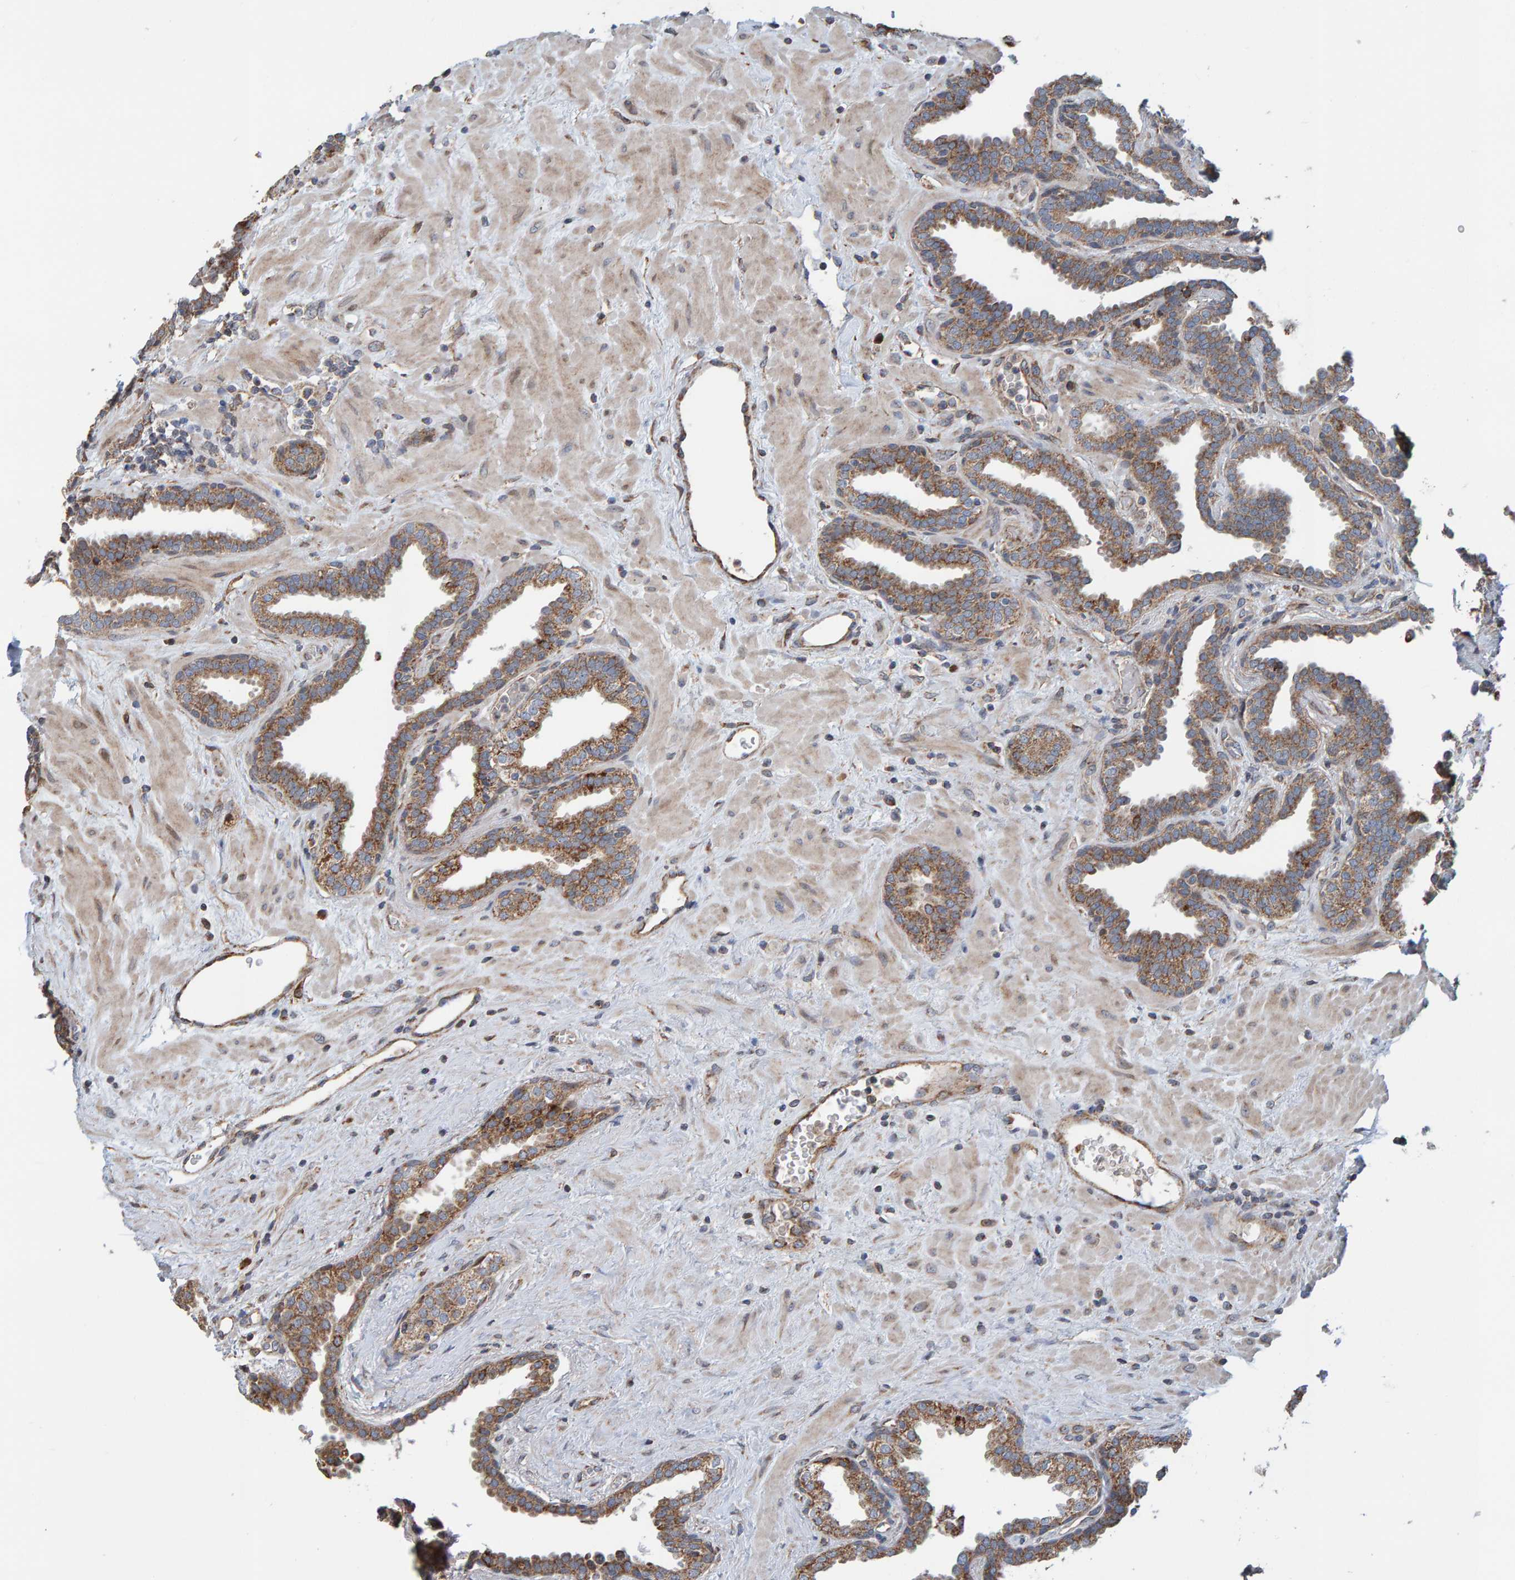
{"staining": {"intensity": "moderate", "quantity": ">75%", "location": "cytoplasmic/membranous"}, "tissue": "prostate", "cell_type": "Glandular cells", "image_type": "normal", "snomed": [{"axis": "morphology", "description": "Normal tissue, NOS"}, {"axis": "topography", "description": "Prostate"}], "caption": "Brown immunohistochemical staining in unremarkable prostate demonstrates moderate cytoplasmic/membranous staining in about >75% of glandular cells.", "gene": "MRPL45", "patient": {"sex": "male", "age": 51}}